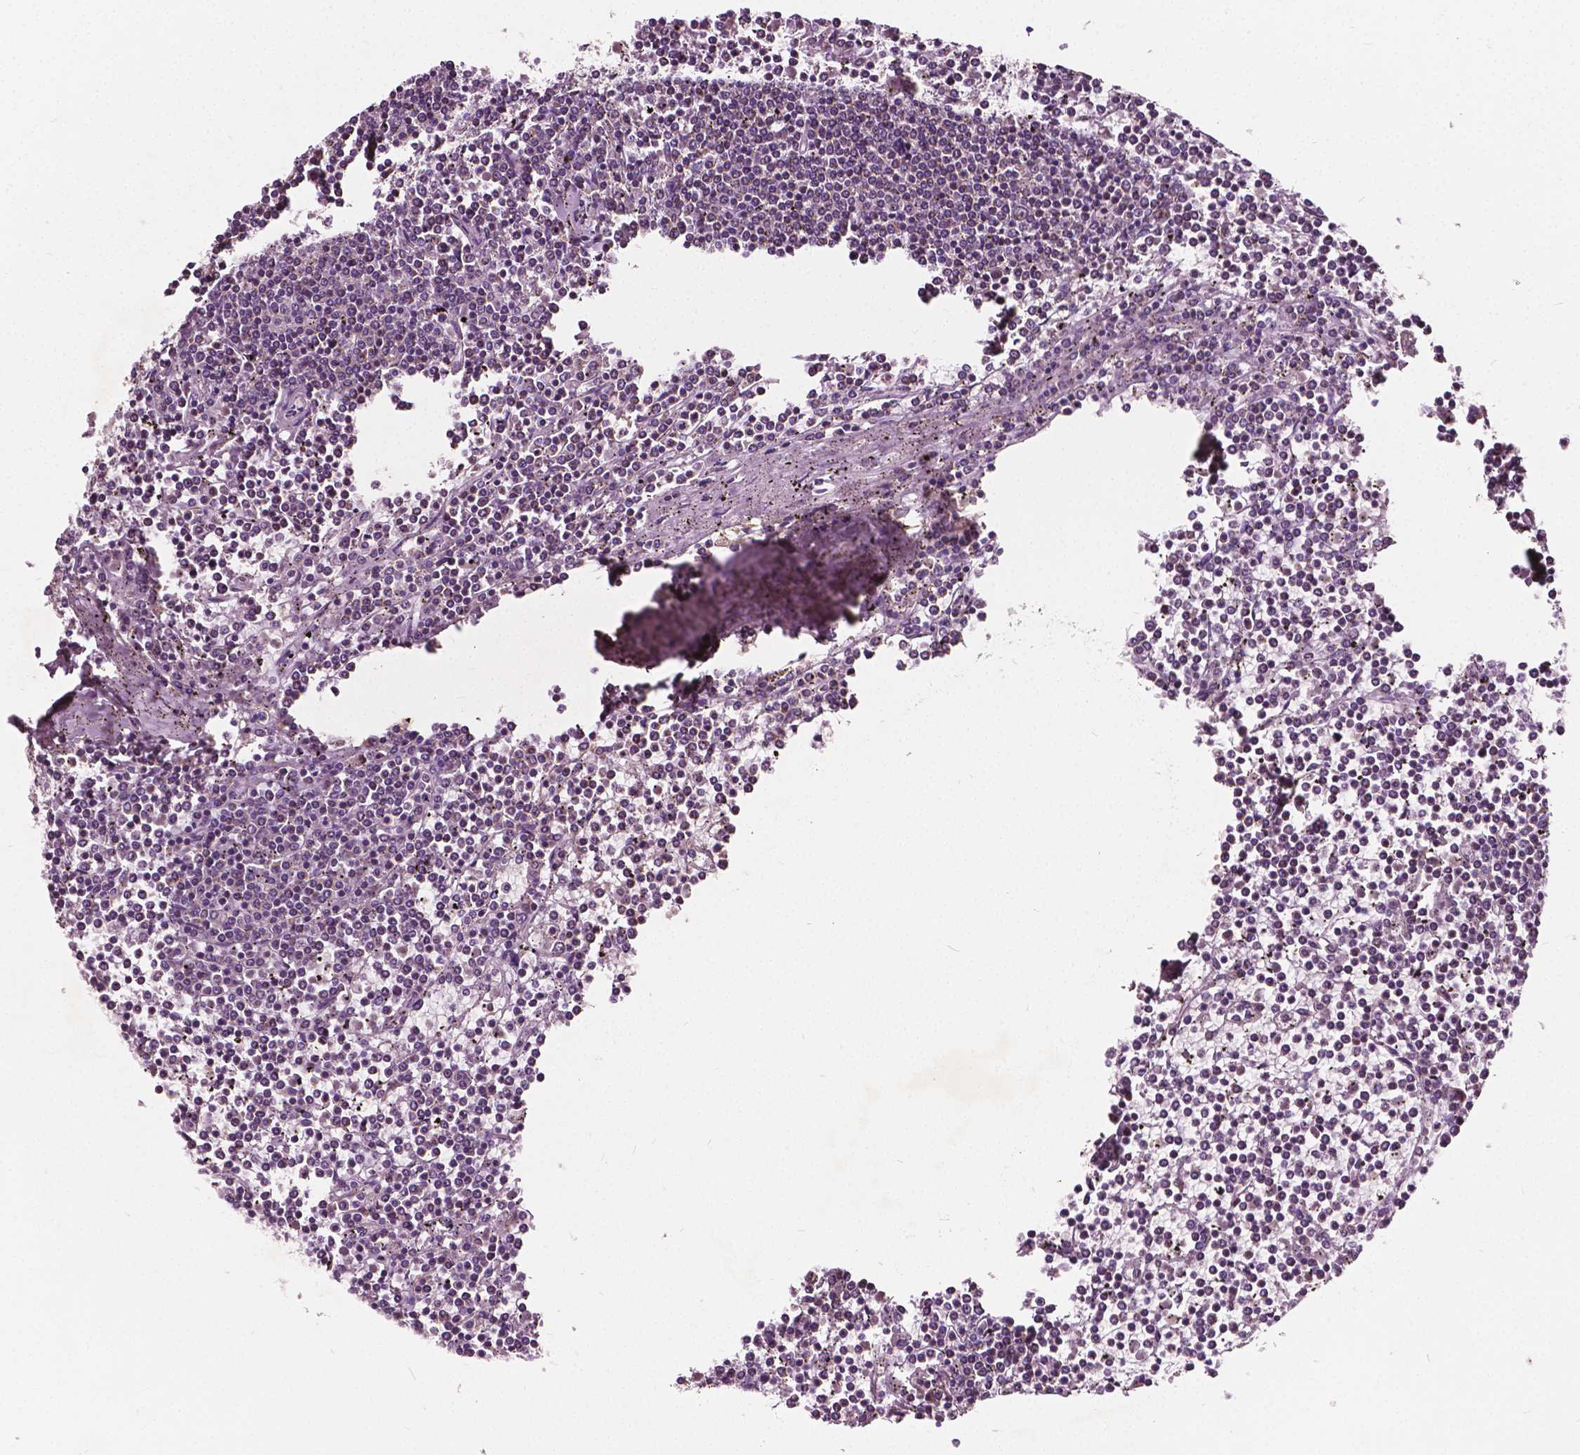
{"staining": {"intensity": "negative", "quantity": "none", "location": "none"}, "tissue": "lymphoma", "cell_type": "Tumor cells", "image_type": "cancer", "snomed": [{"axis": "morphology", "description": "Malignant lymphoma, non-Hodgkin's type, Low grade"}, {"axis": "topography", "description": "Spleen"}], "caption": "This is a photomicrograph of immunohistochemistry staining of low-grade malignant lymphoma, non-Hodgkin's type, which shows no expression in tumor cells. Nuclei are stained in blue.", "gene": "ODF3L2", "patient": {"sex": "female", "age": 19}}